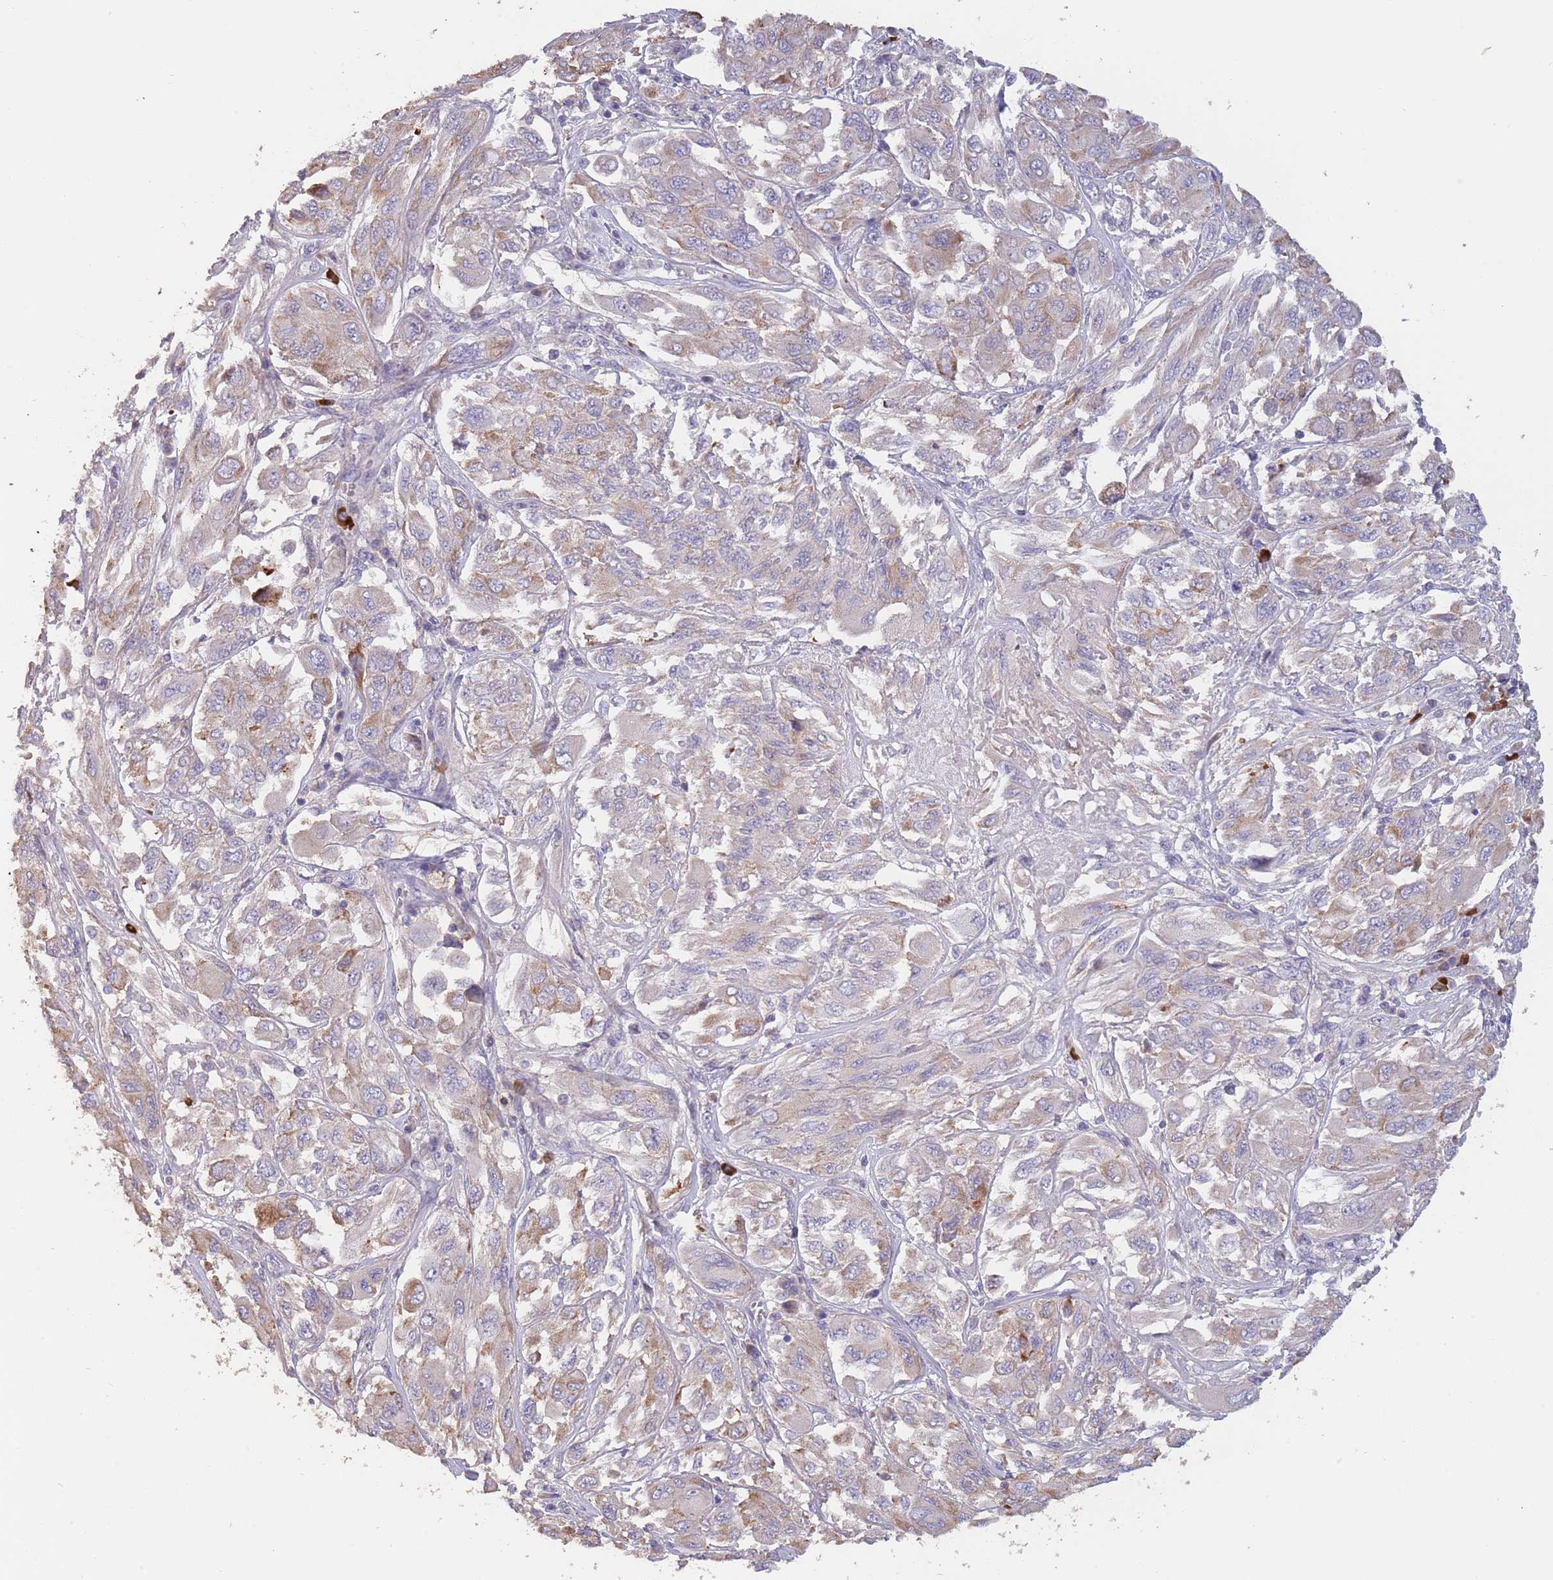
{"staining": {"intensity": "weak", "quantity": "25%-75%", "location": "cytoplasmic/membranous"}, "tissue": "melanoma", "cell_type": "Tumor cells", "image_type": "cancer", "snomed": [{"axis": "morphology", "description": "Malignant melanoma, NOS"}, {"axis": "topography", "description": "Skin"}], "caption": "A photomicrograph of human malignant melanoma stained for a protein reveals weak cytoplasmic/membranous brown staining in tumor cells.", "gene": "SUSD1", "patient": {"sex": "female", "age": 91}}